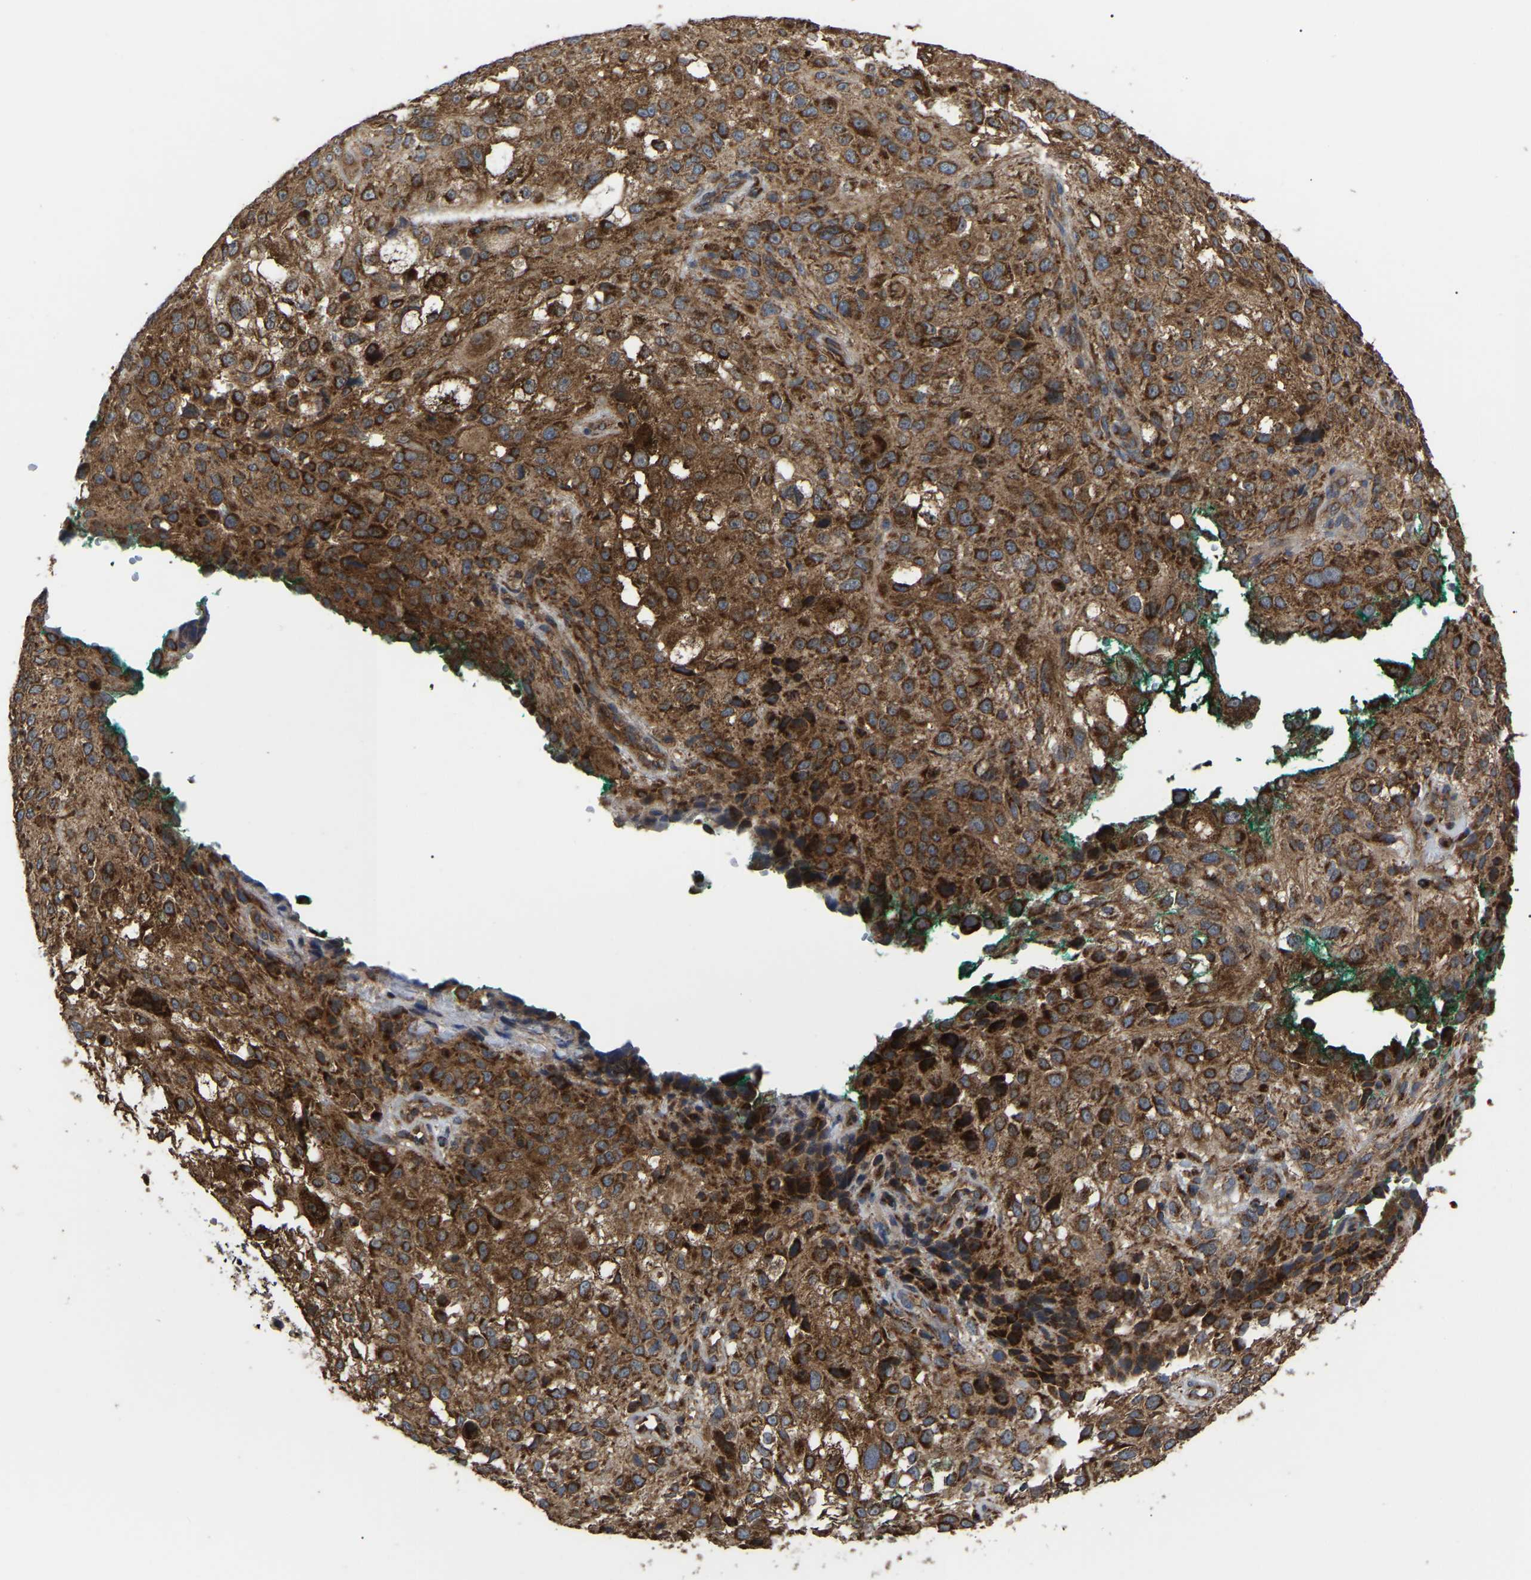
{"staining": {"intensity": "strong", "quantity": ">75%", "location": "cytoplasmic/membranous"}, "tissue": "melanoma", "cell_type": "Tumor cells", "image_type": "cancer", "snomed": [{"axis": "morphology", "description": "Necrosis, NOS"}, {"axis": "morphology", "description": "Malignant melanoma, NOS"}, {"axis": "topography", "description": "Skin"}], "caption": "Tumor cells demonstrate high levels of strong cytoplasmic/membranous staining in about >75% of cells in melanoma.", "gene": "GCC1", "patient": {"sex": "female", "age": 87}}